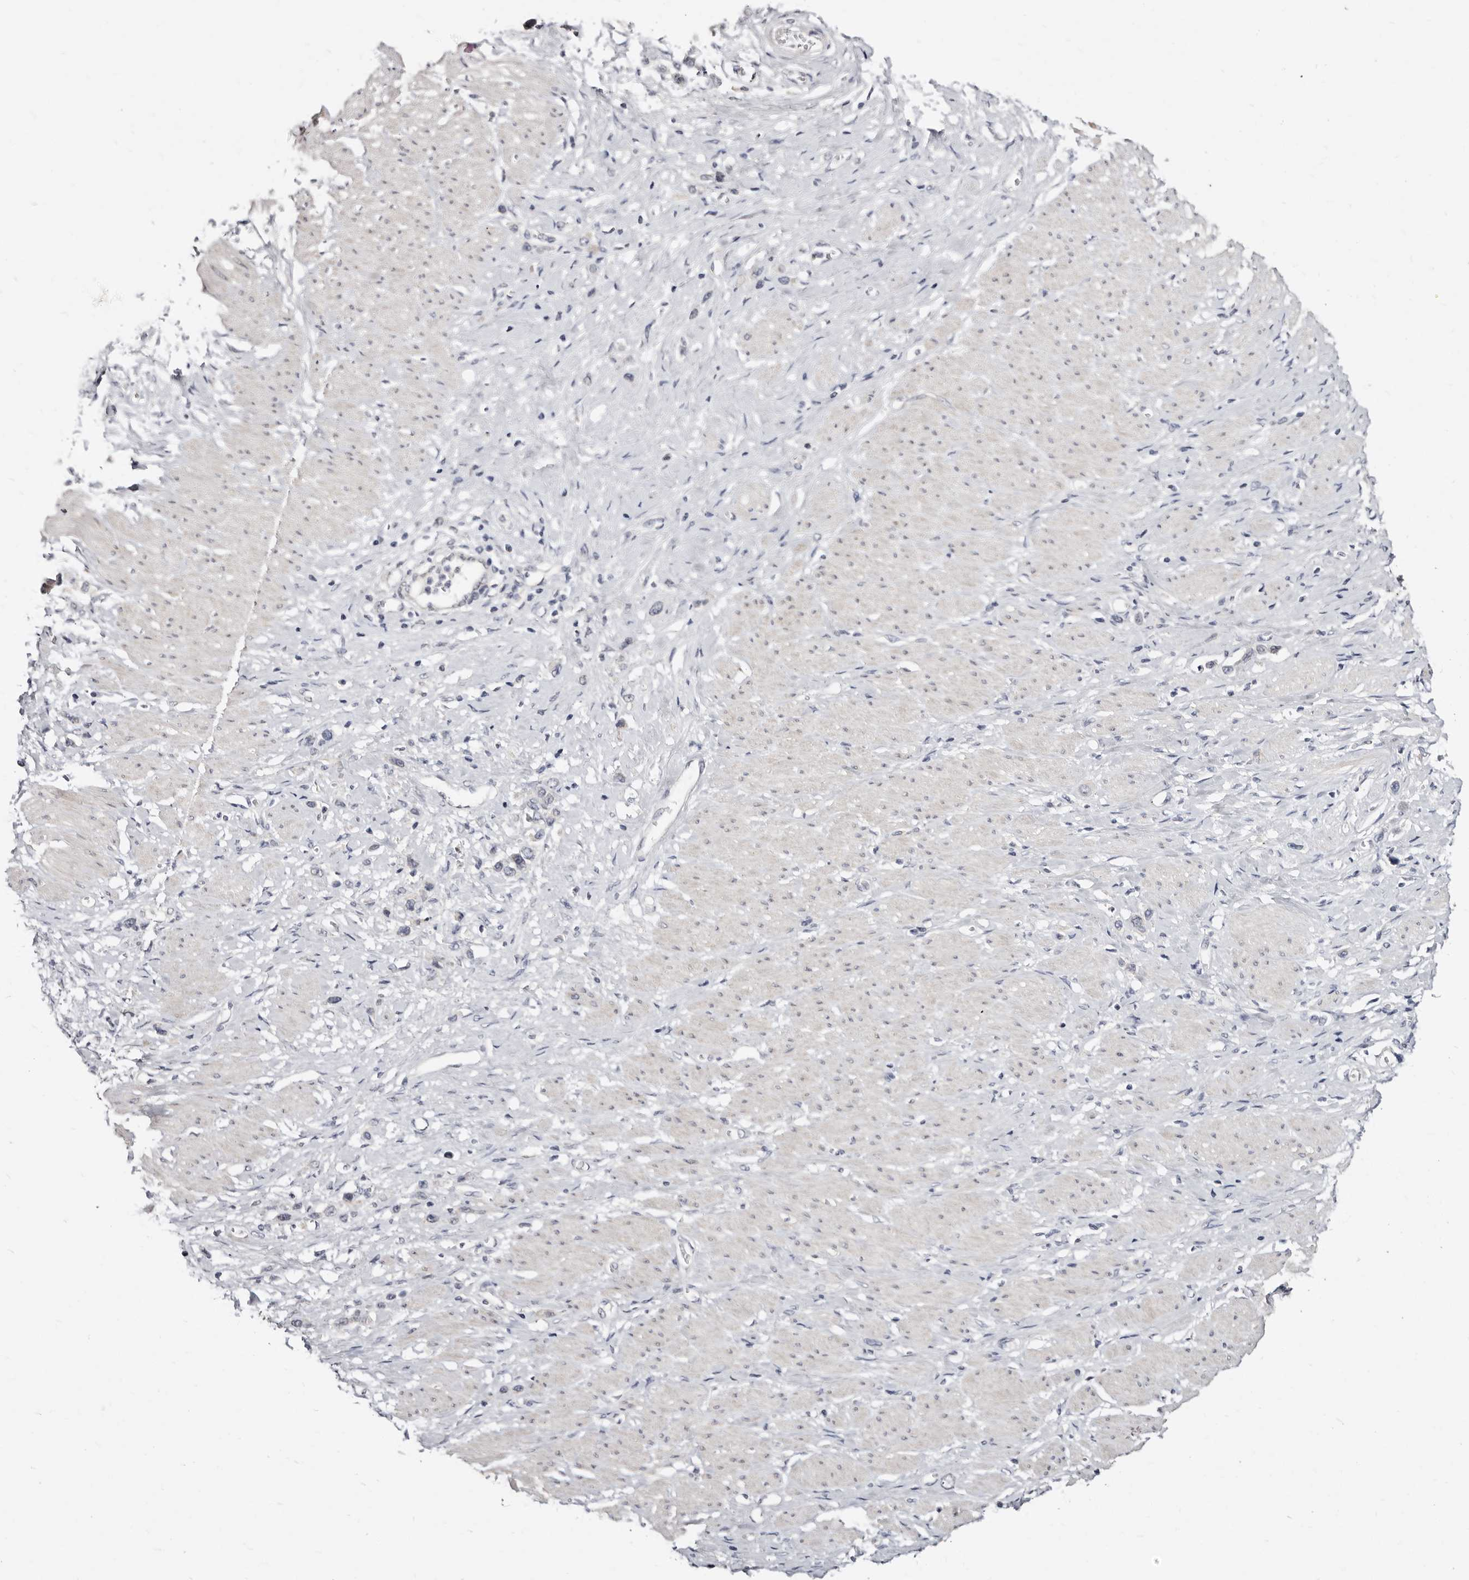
{"staining": {"intensity": "negative", "quantity": "none", "location": "none"}, "tissue": "stomach cancer", "cell_type": "Tumor cells", "image_type": "cancer", "snomed": [{"axis": "morphology", "description": "Adenocarcinoma, NOS"}, {"axis": "topography", "description": "Stomach"}], "caption": "Image shows no significant protein expression in tumor cells of stomach adenocarcinoma.", "gene": "KLHL4", "patient": {"sex": "female", "age": 65}}